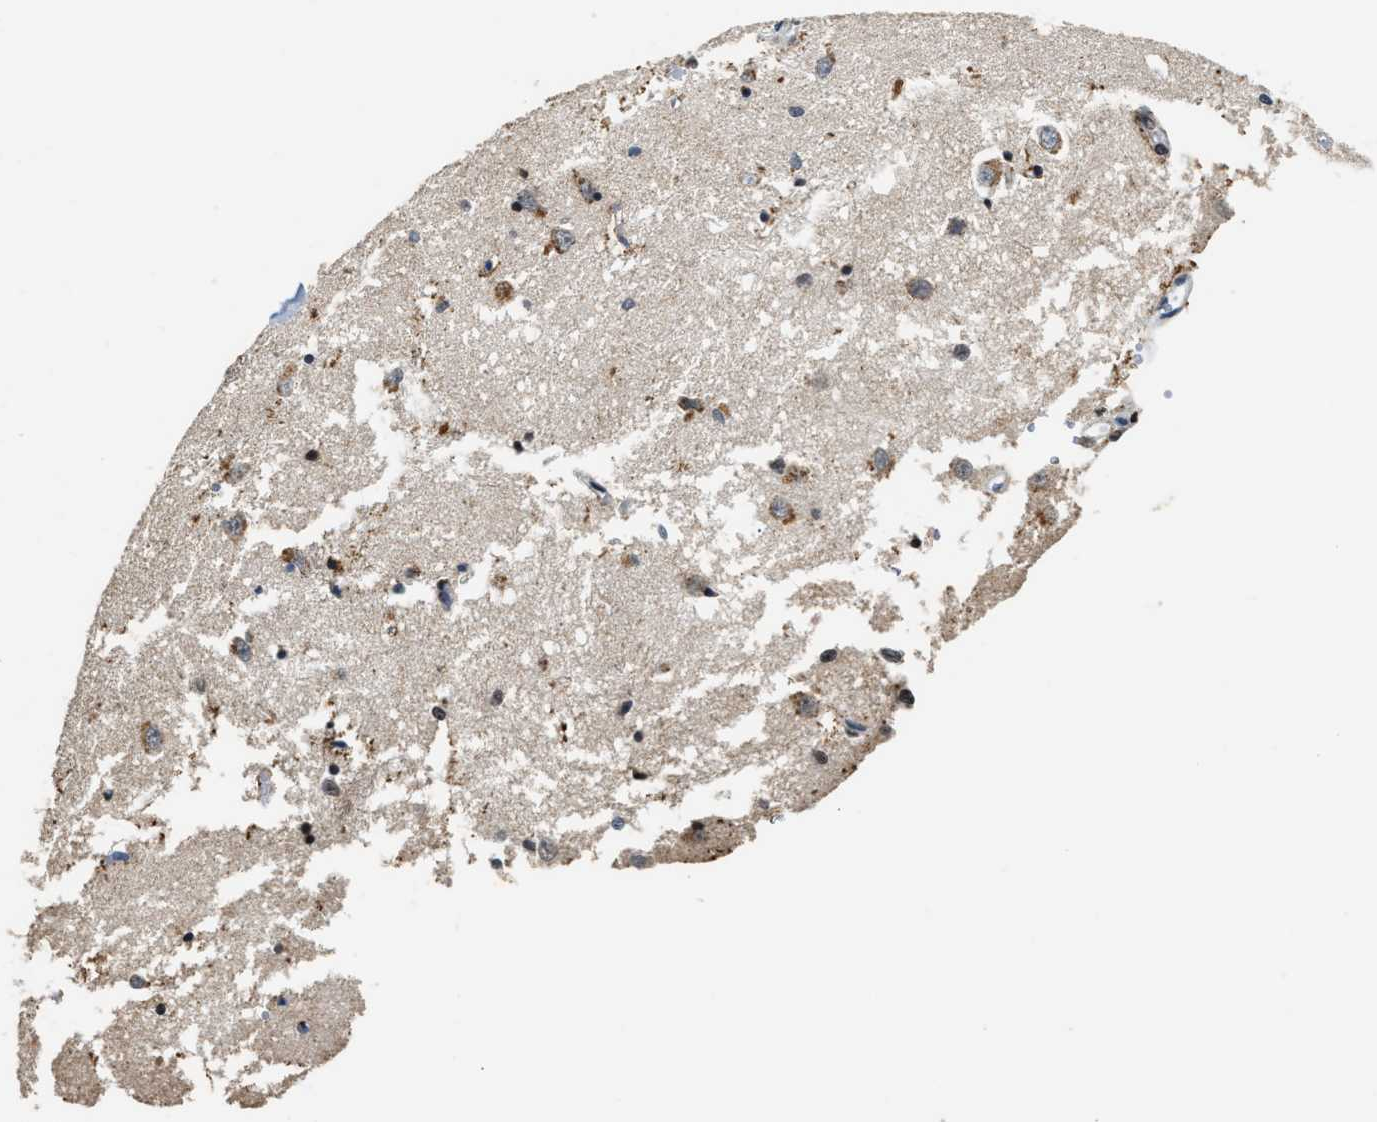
{"staining": {"intensity": "strong", "quantity": ">75%", "location": "nuclear"}, "tissue": "caudate", "cell_type": "Glial cells", "image_type": "normal", "snomed": [{"axis": "morphology", "description": "Normal tissue, NOS"}, {"axis": "topography", "description": "Lateral ventricle wall"}], "caption": "A brown stain highlights strong nuclear expression of a protein in glial cells of unremarkable human caudate.", "gene": "RAD21", "patient": {"sex": "female", "age": 19}}